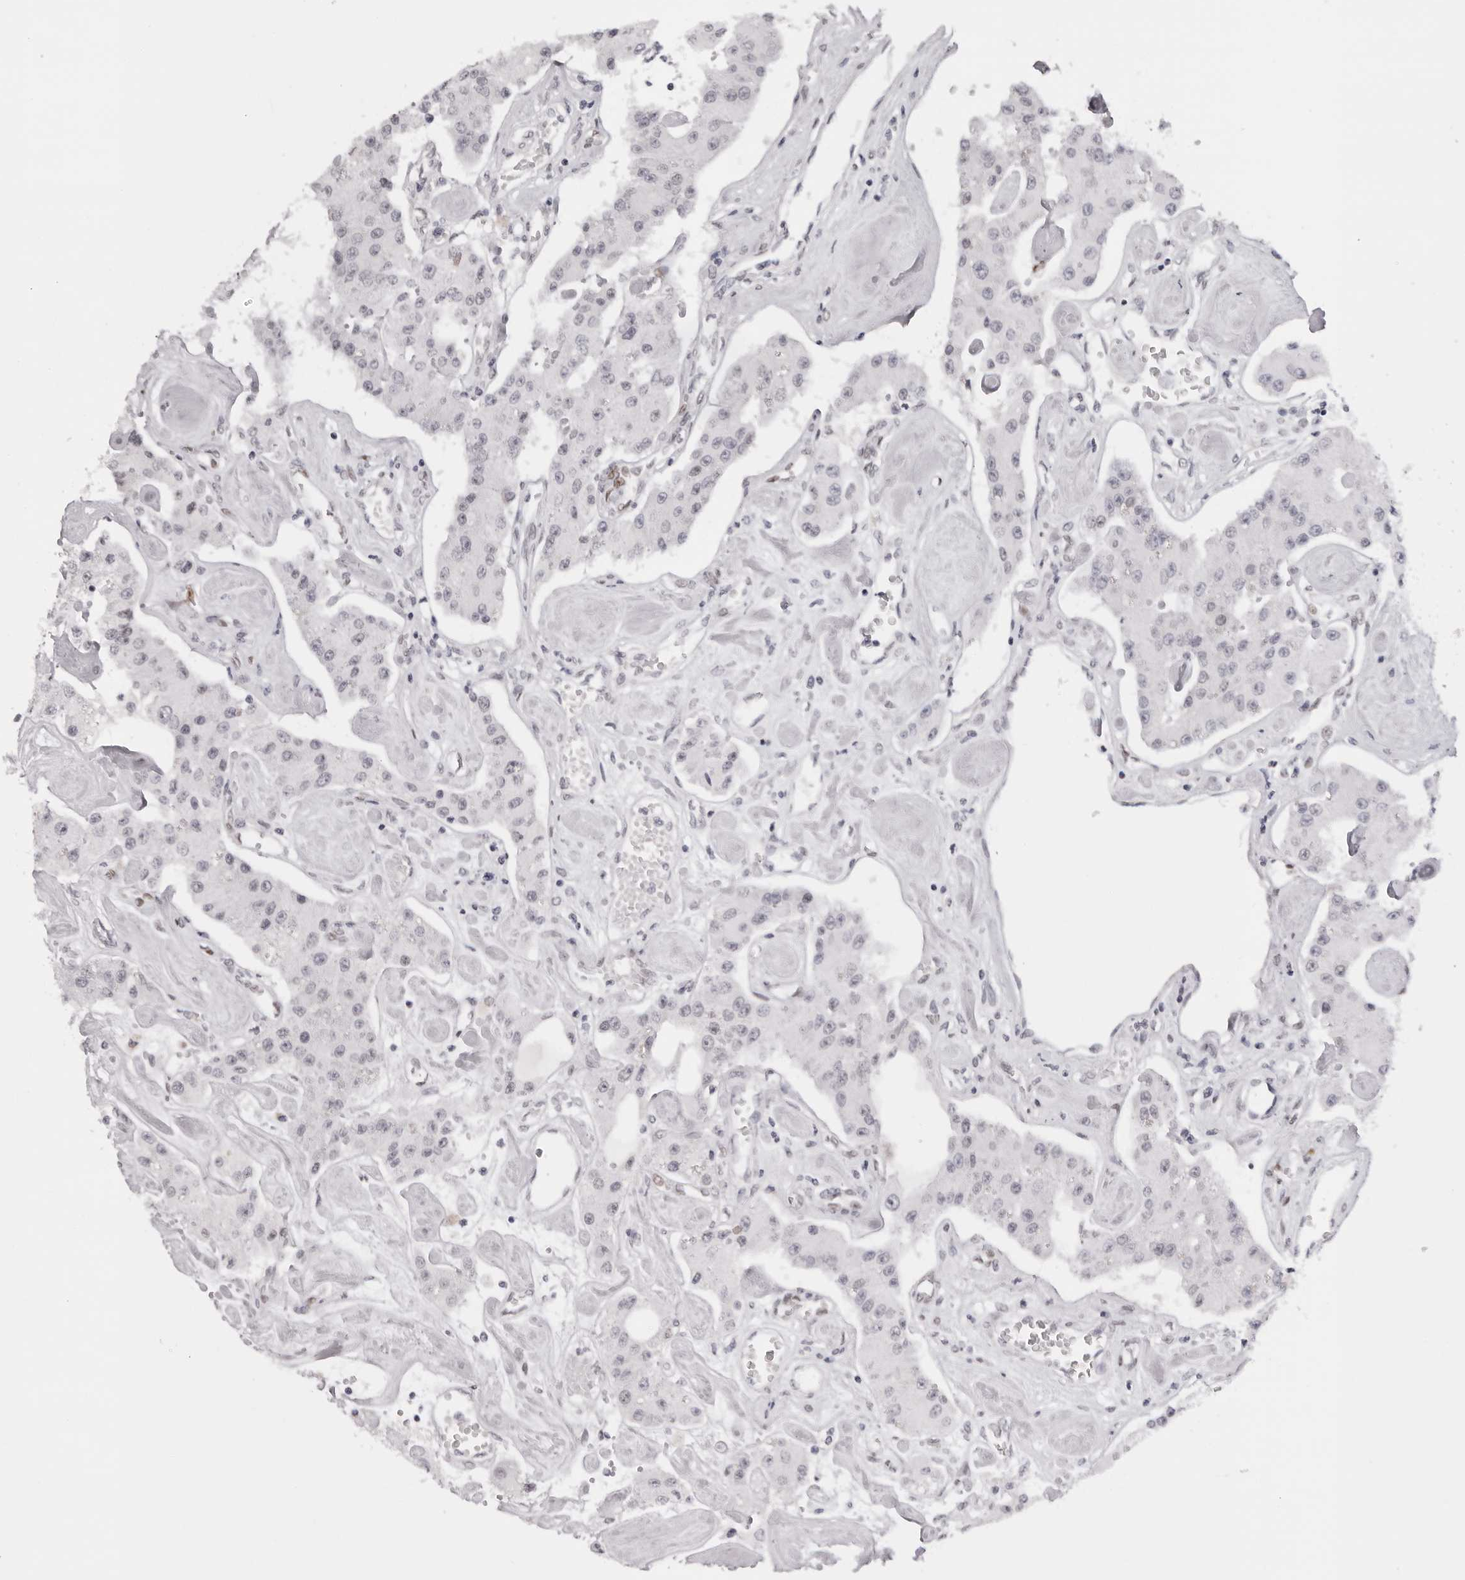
{"staining": {"intensity": "negative", "quantity": "none", "location": "none"}, "tissue": "carcinoid", "cell_type": "Tumor cells", "image_type": "cancer", "snomed": [{"axis": "morphology", "description": "Carcinoid, malignant, NOS"}, {"axis": "topography", "description": "Pancreas"}], "caption": "Tumor cells are negative for brown protein staining in carcinoid.", "gene": "MAFK", "patient": {"sex": "male", "age": 41}}